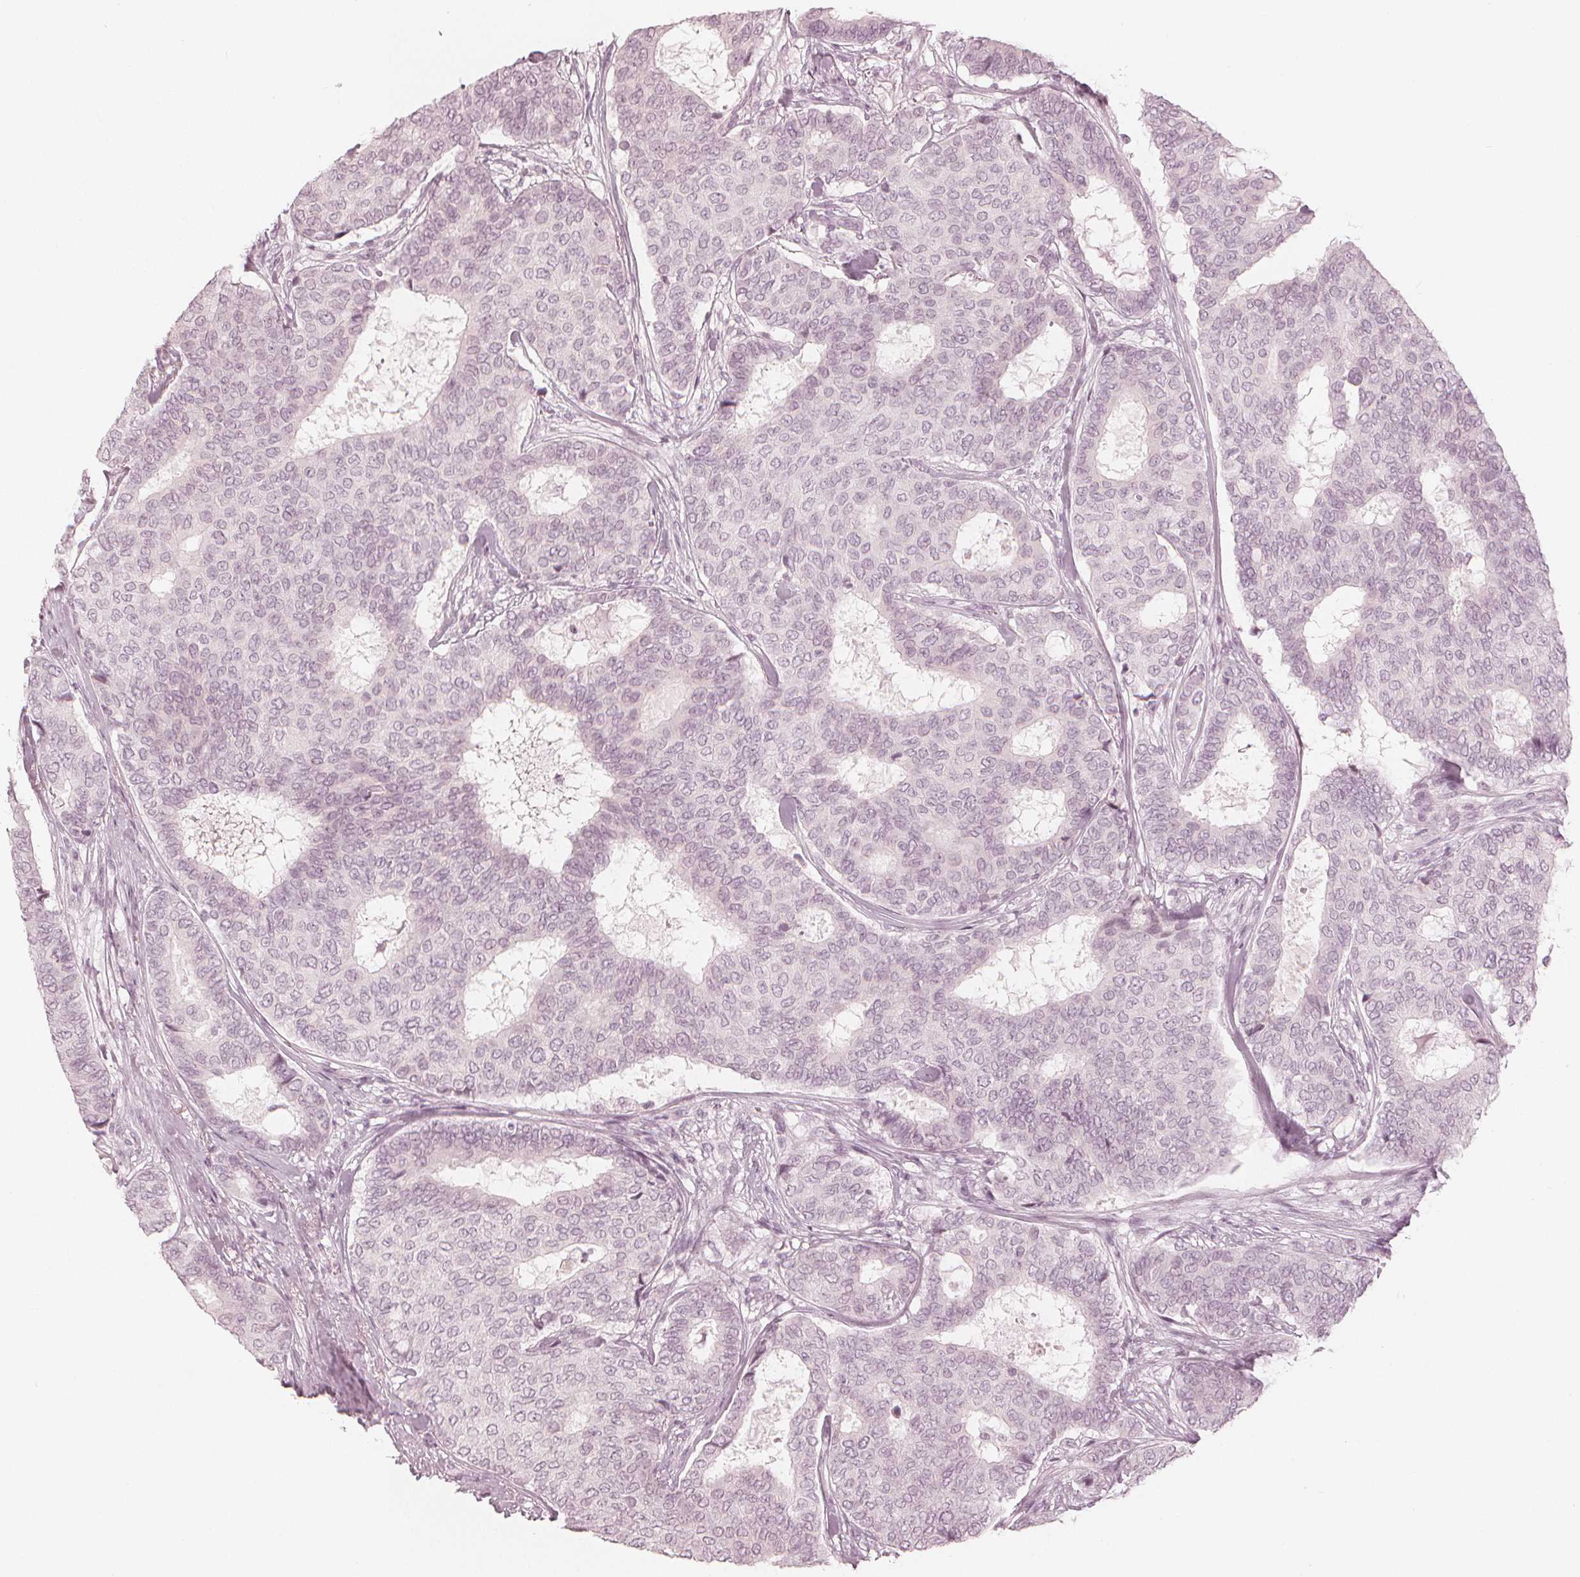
{"staining": {"intensity": "negative", "quantity": "none", "location": "none"}, "tissue": "breast cancer", "cell_type": "Tumor cells", "image_type": "cancer", "snomed": [{"axis": "morphology", "description": "Duct carcinoma"}, {"axis": "topography", "description": "Breast"}], "caption": "Immunohistochemistry (IHC) image of neoplastic tissue: breast infiltrating ductal carcinoma stained with DAB displays no significant protein positivity in tumor cells.", "gene": "PAEP", "patient": {"sex": "female", "age": 75}}